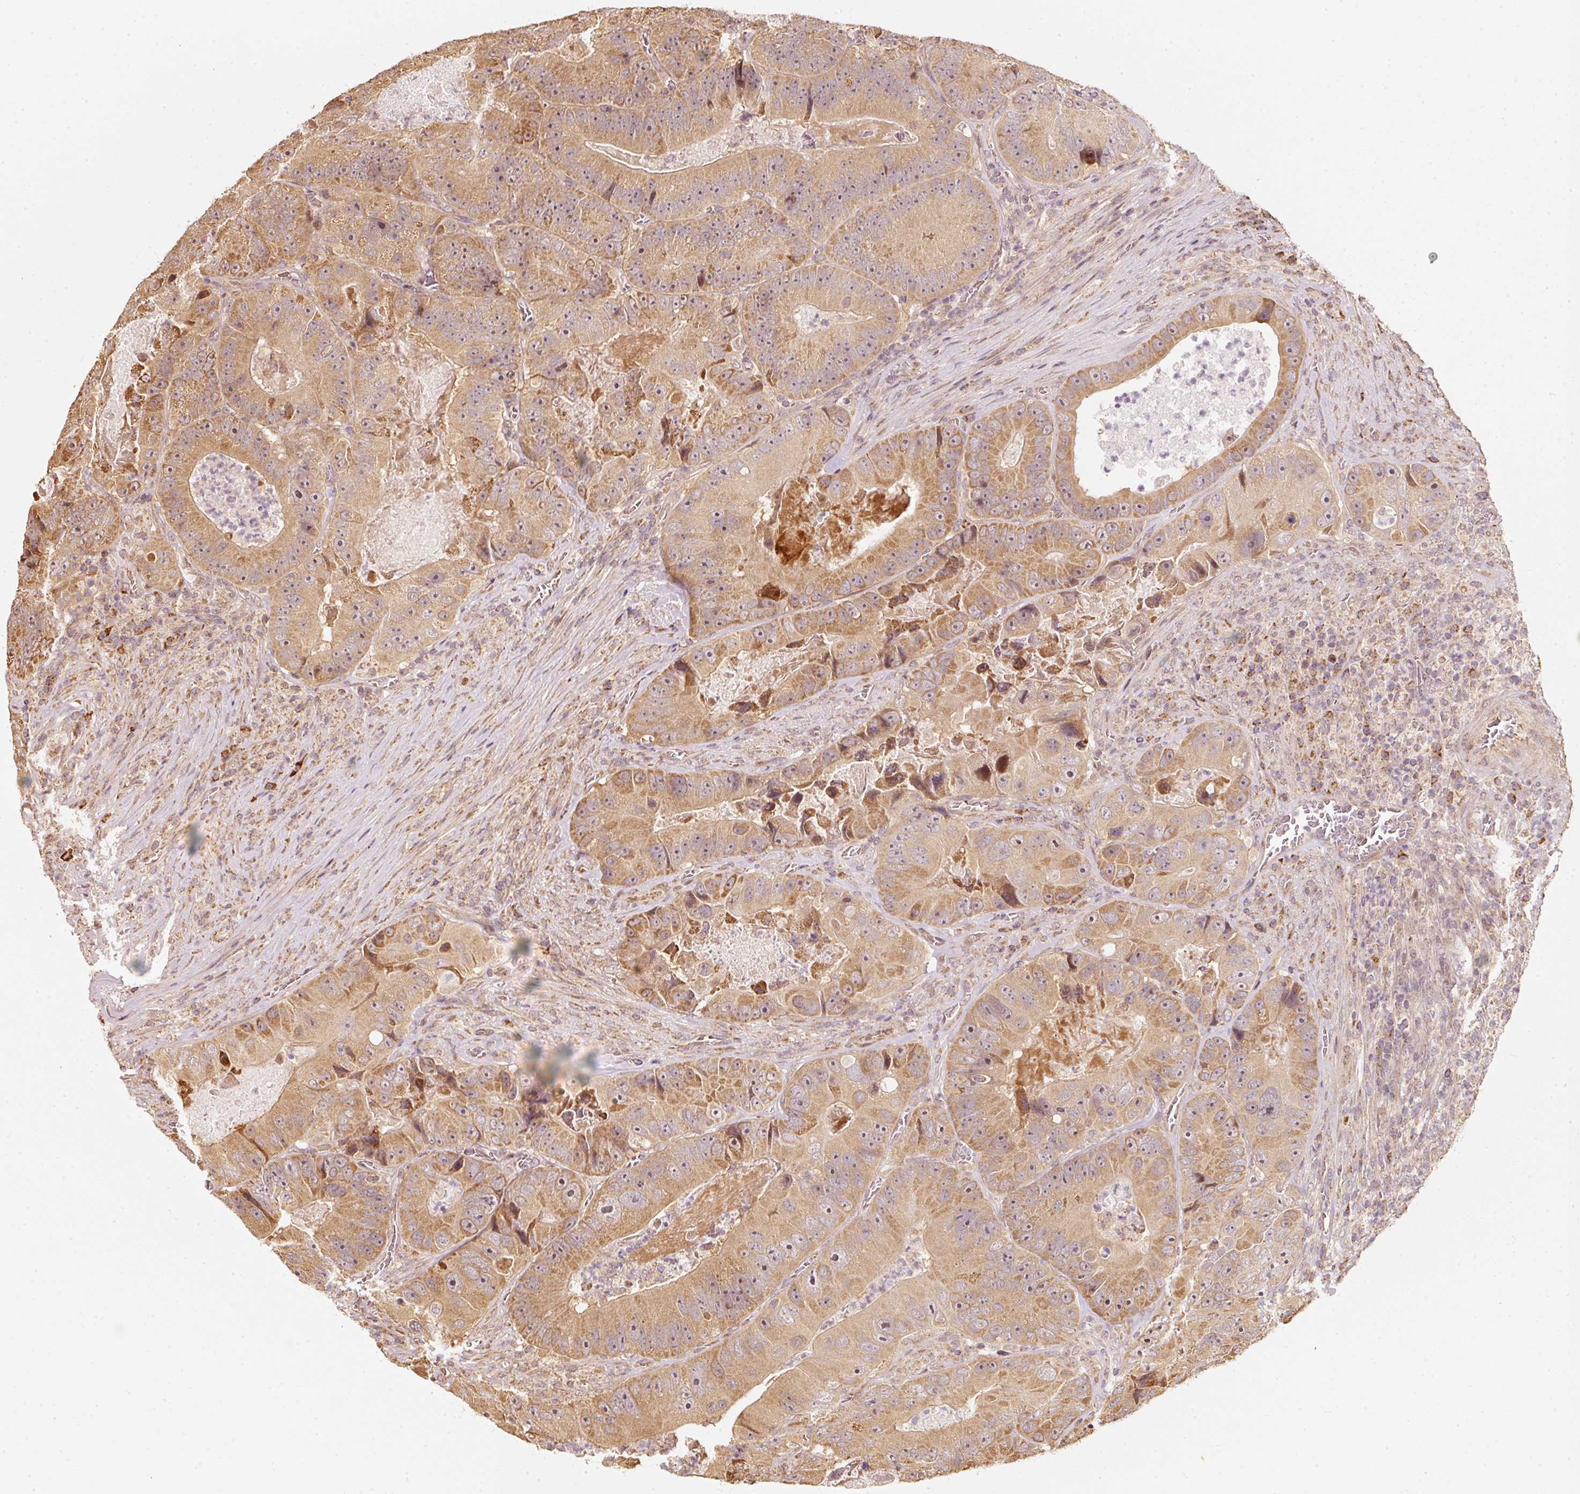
{"staining": {"intensity": "moderate", "quantity": ">75%", "location": "cytoplasmic/membranous,nuclear"}, "tissue": "colorectal cancer", "cell_type": "Tumor cells", "image_type": "cancer", "snomed": [{"axis": "morphology", "description": "Adenocarcinoma, NOS"}, {"axis": "topography", "description": "Colon"}], "caption": "IHC photomicrograph of colorectal adenocarcinoma stained for a protein (brown), which shows medium levels of moderate cytoplasmic/membranous and nuclear positivity in approximately >75% of tumor cells.", "gene": "RAB35", "patient": {"sex": "female", "age": 86}}